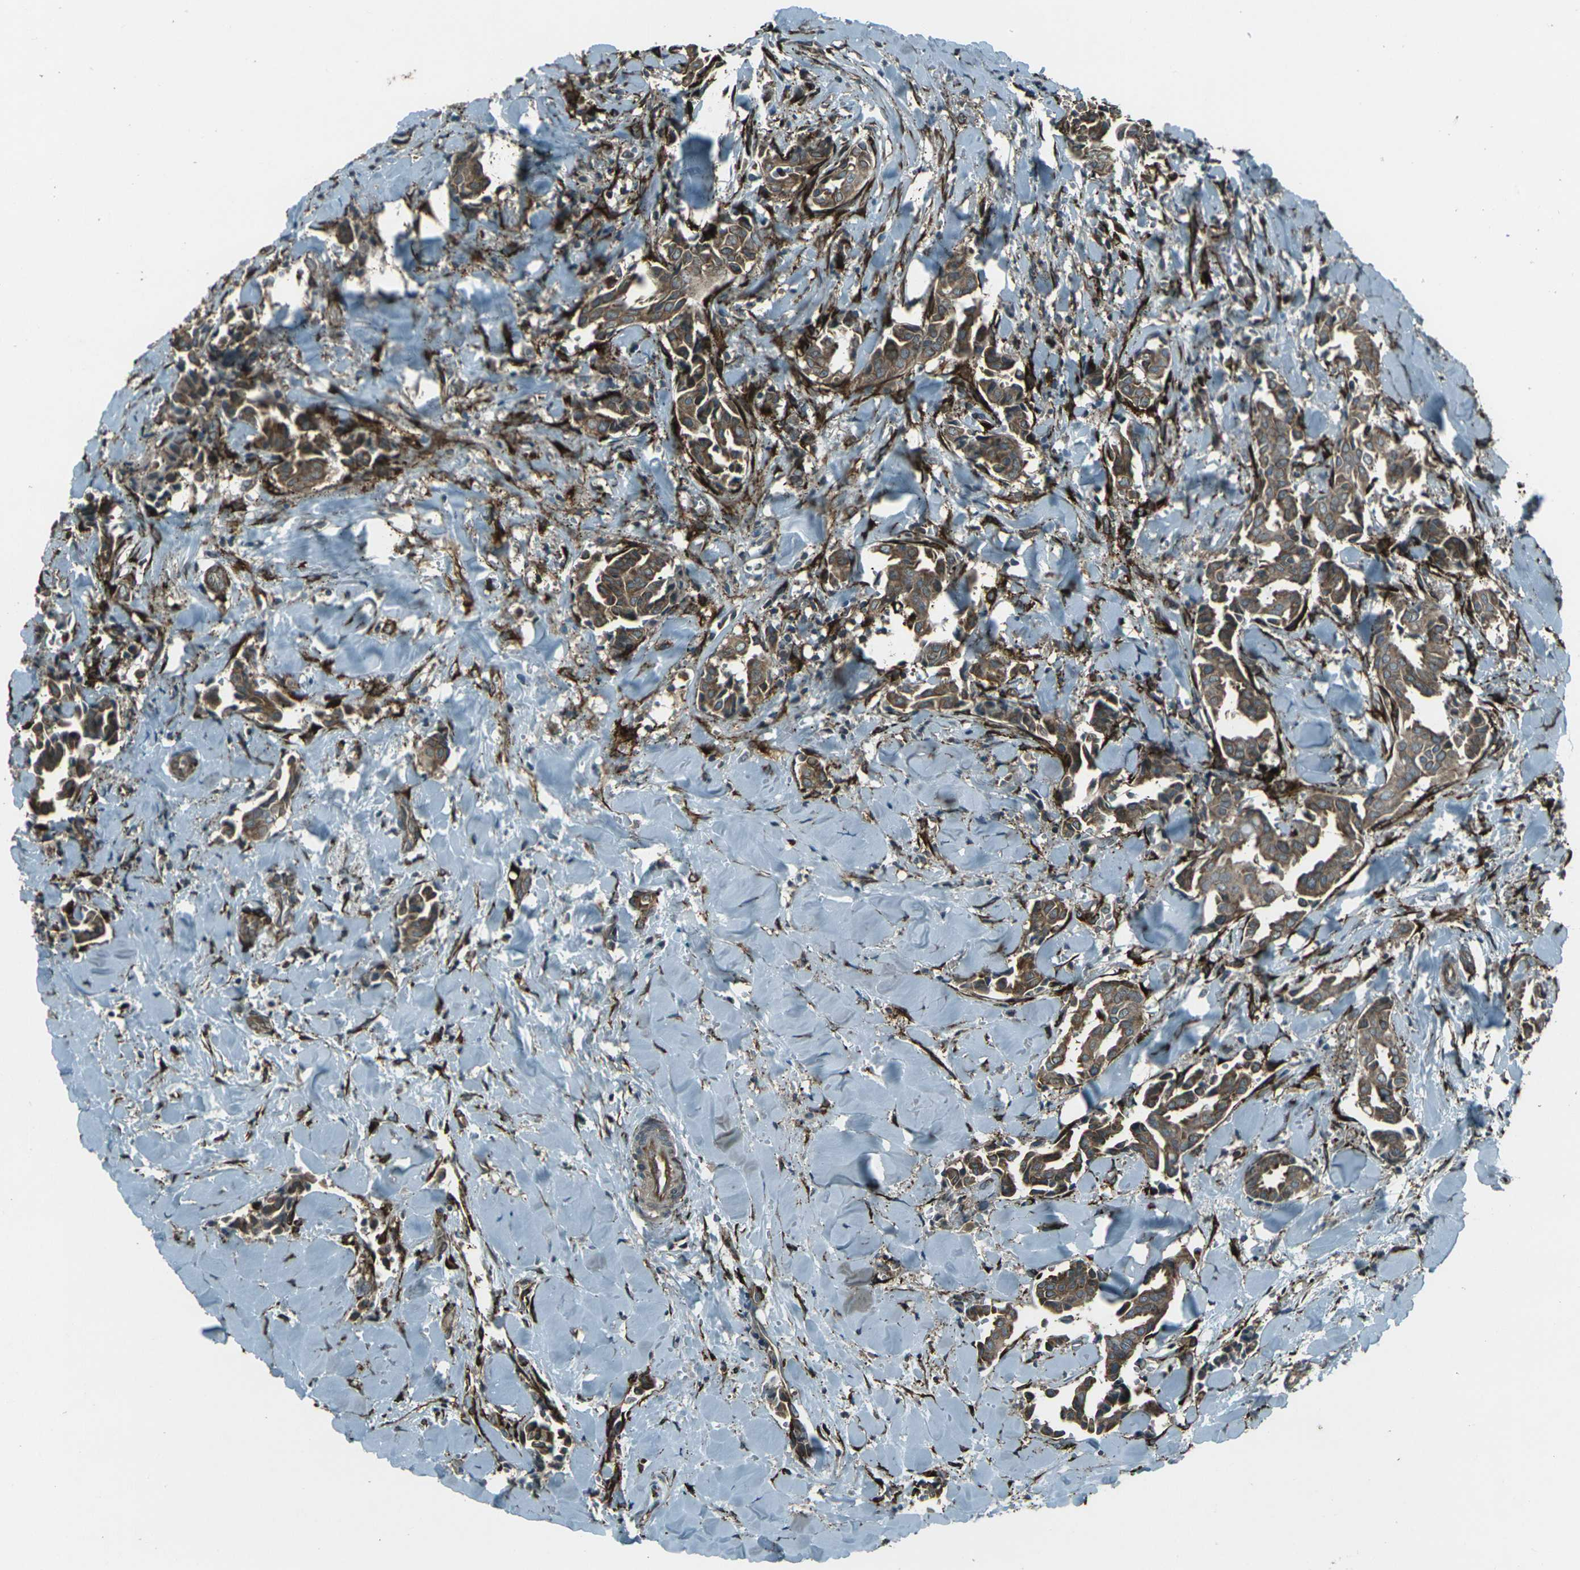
{"staining": {"intensity": "moderate", "quantity": ">75%", "location": "cytoplasmic/membranous"}, "tissue": "head and neck cancer", "cell_type": "Tumor cells", "image_type": "cancer", "snomed": [{"axis": "morphology", "description": "Adenocarcinoma, NOS"}, {"axis": "topography", "description": "Salivary gland"}, {"axis": "topography", "description": "Head-Neck"}], "caption": "DAB (3,3'-diaminobenzidine) immunohistochemical staining of human adenocarcinoma (head and neck) demonstrates moderate cytoplasmic/membranous protein staining in approximately >75% of tumor cells. (Brightfield microscopy of DAB IHC at high magnification).", "gene": "LSMEM1", "patient": {"sex": "female", "age": 59}}